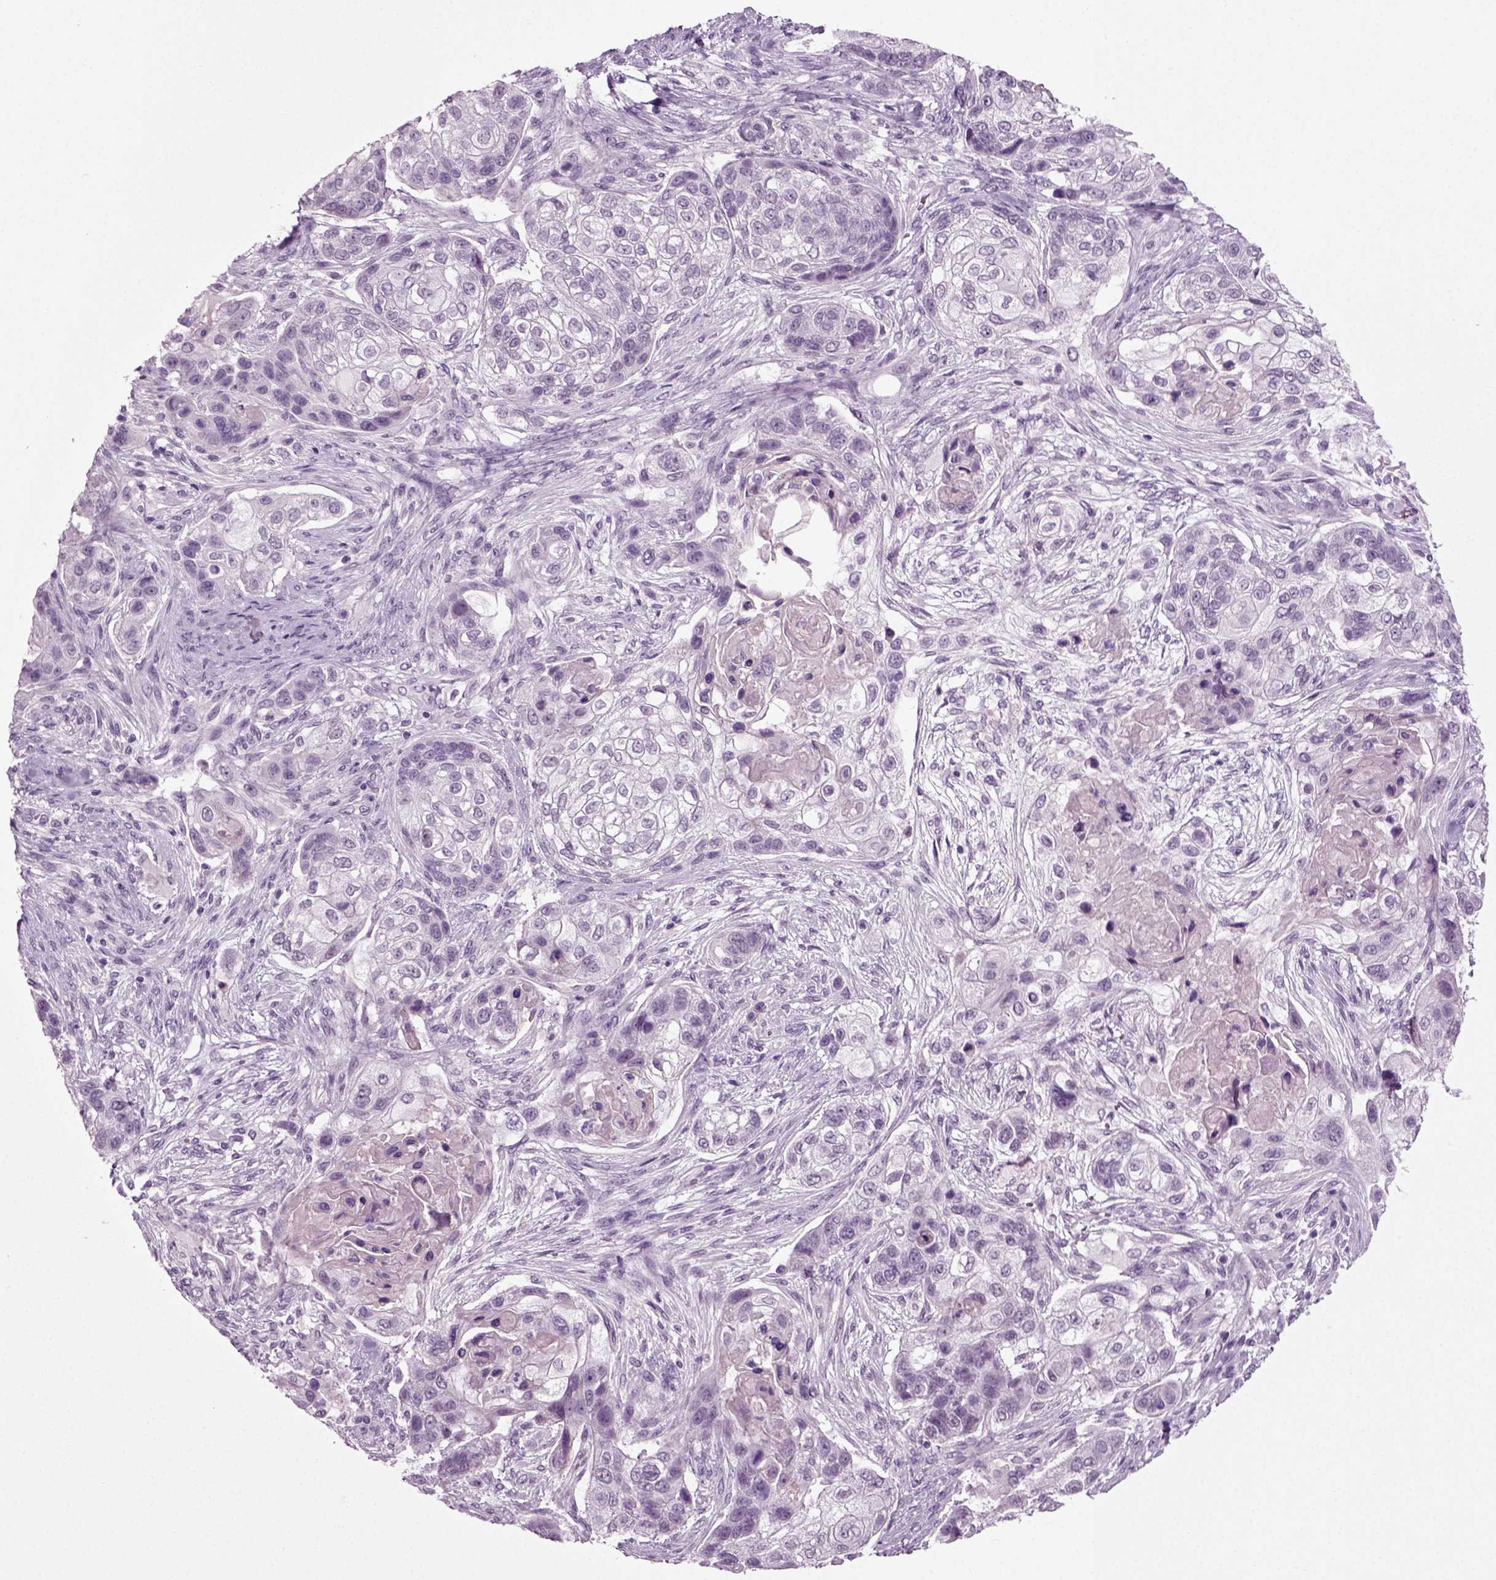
{"staining": {"intensity": "negative", "quantity": "none", "location": "none"}, "tissue": "lung cancer", "cell_type": "Tumor cells", "image_type": "cancer", "snomed": [{"axis": "morphology", "description": "Squamous cell carcinoma, NOS"}, {"axis": "topography", "description": "Lung"}], "caption": "Immunohistochemistry of squamous cell carcinoma (lung) exhibits no staining in tumor cells. Brightfield microscopy of immunohistochemistry stained with DAB (3,3'-diaminobenzidine) (brown) and hematoxylin (blue), captured at high magnification.", "gene": "ZC2HC1C", "patient": {"sex": "male", "age": 69}}